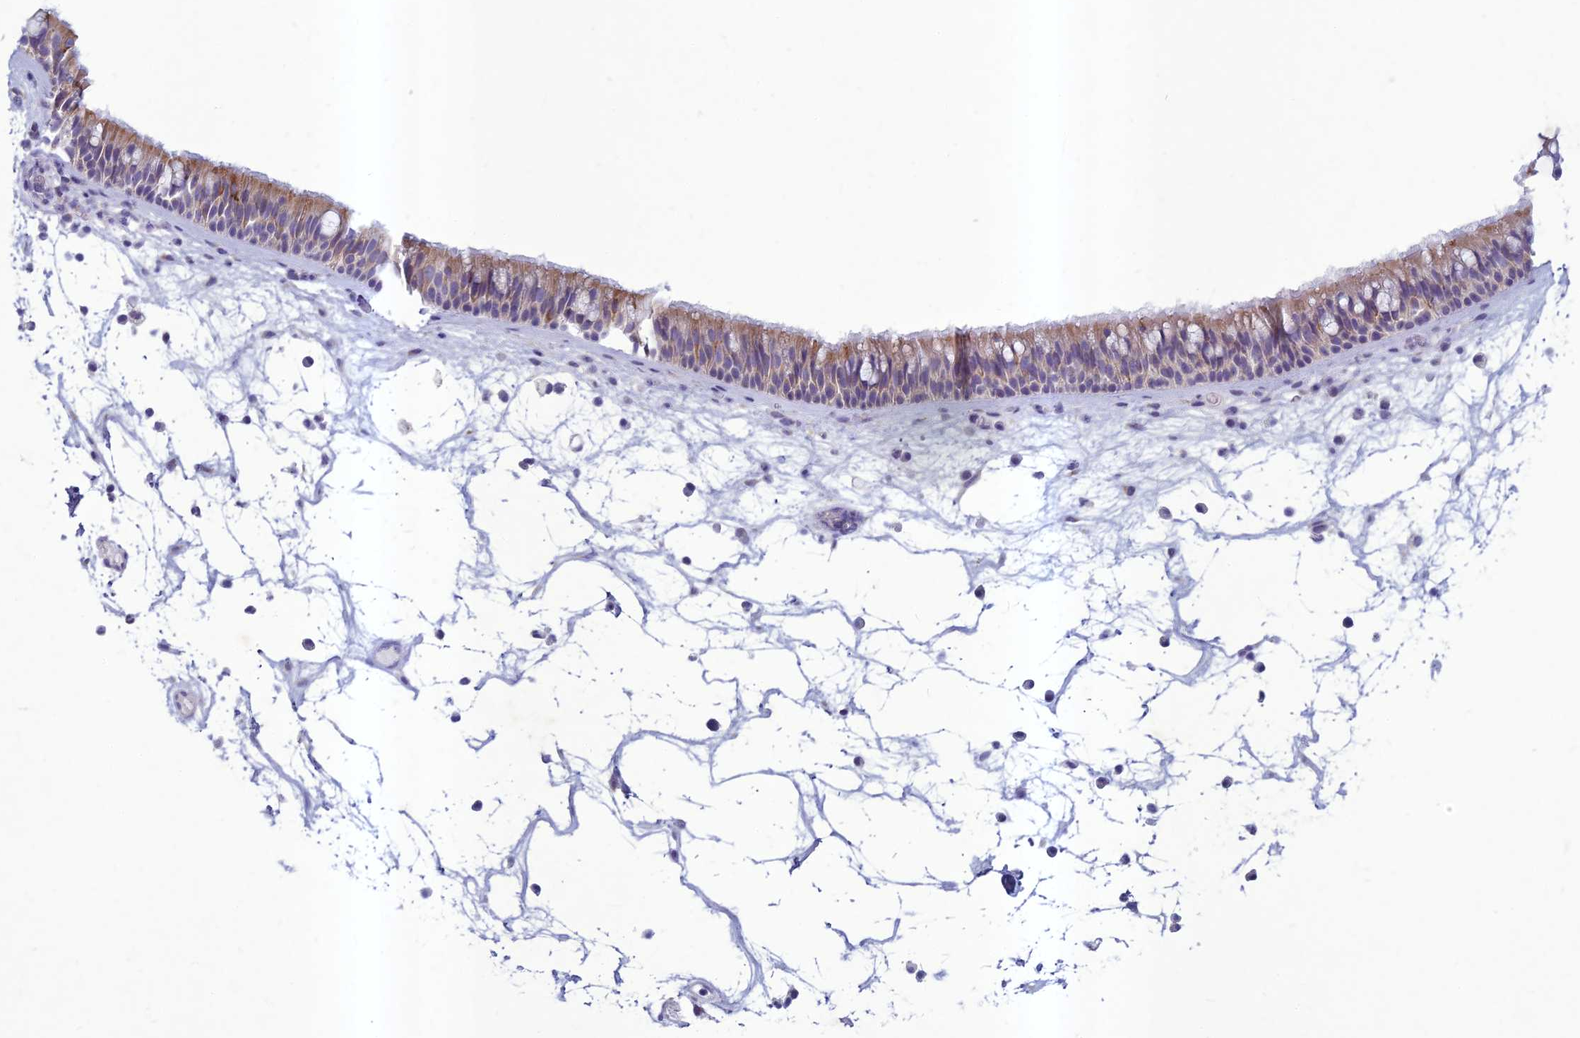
{"staining": {"intensity": "weak", "quantity": "25%-75%", "location": "cytoplasmic/membranous"}, "tissue": "nasopharynx", "cell_type": "Respiratory epithelial cells", "image_type": "normal", "snomed": [{"axis": "morphology", "description": "Normal tissue, NOS"}, {"axis": "morphology", "description": "Inflammation, NOS"}, {"axis": "morphology", "description": "Malignant melanoma, Metastatic site"}, {"axis": "topography", "description": "Nasopharynx"}], "caption": "Nasopharynx stained with immunohistochemistry exhibits weak cytoplasmic/membranous positivity in about 25%-75% of respiratory epithelial cells.", "gene": "HIGD1A", "patient": {"sex": "male", "age": 70}}